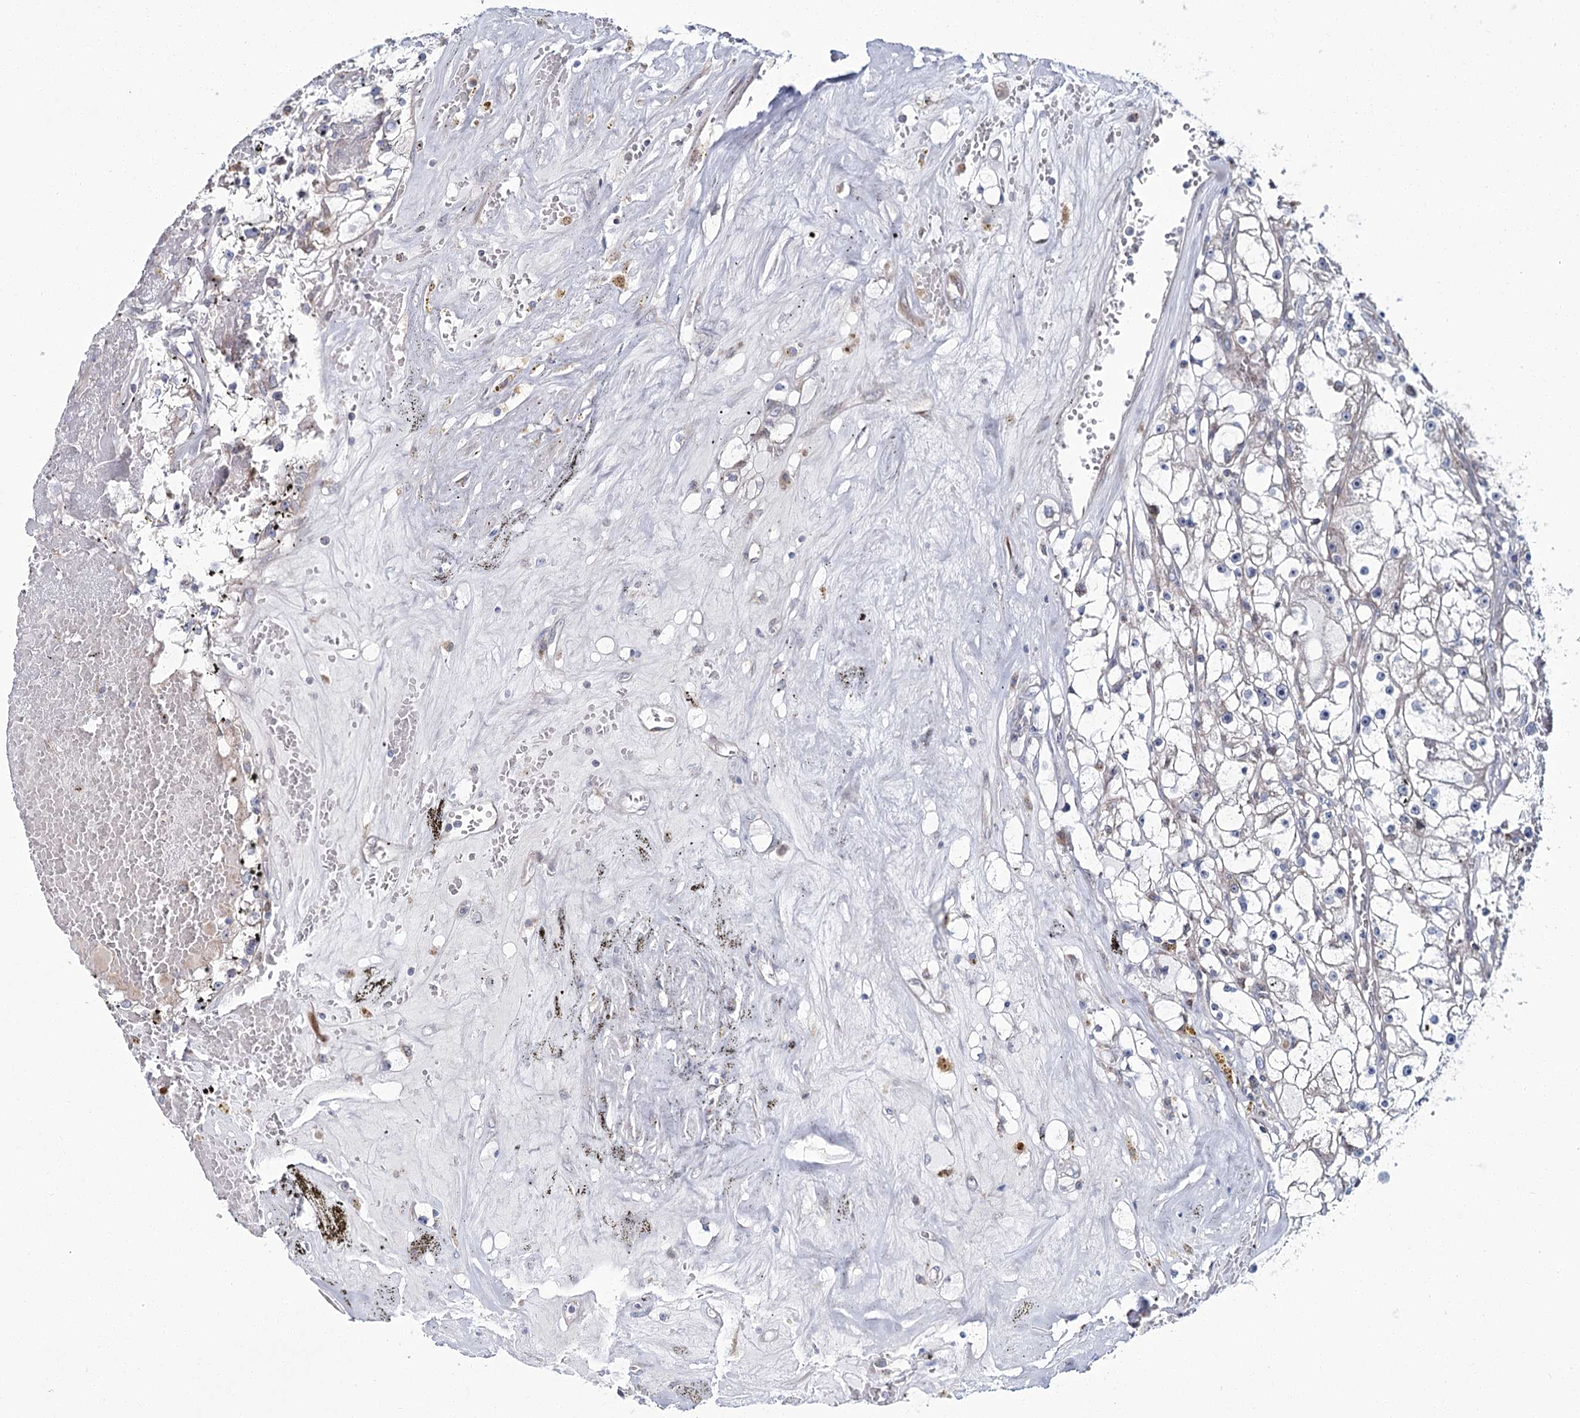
{"staining": {"intensity": "negative", "quantity": "none", "location": "none"}, "tissue": "renal cancer", "cell_type": "Tumor cells", "image_type": "cancer", "snomed": [{"axis": "morphology", "description": "Adenocarcinoma, NOS"}, {"axis": "topography", "description": "Kidney"}], "caption": "DAB (3,3'-diaminobenzidine) immunohistochemical staining of human renal cancer (adenocarcinoma) exhibits no significant expression in tumor cells.", "gene": "CPLANE1", "patient": {"sex": "male", "age": 56}}